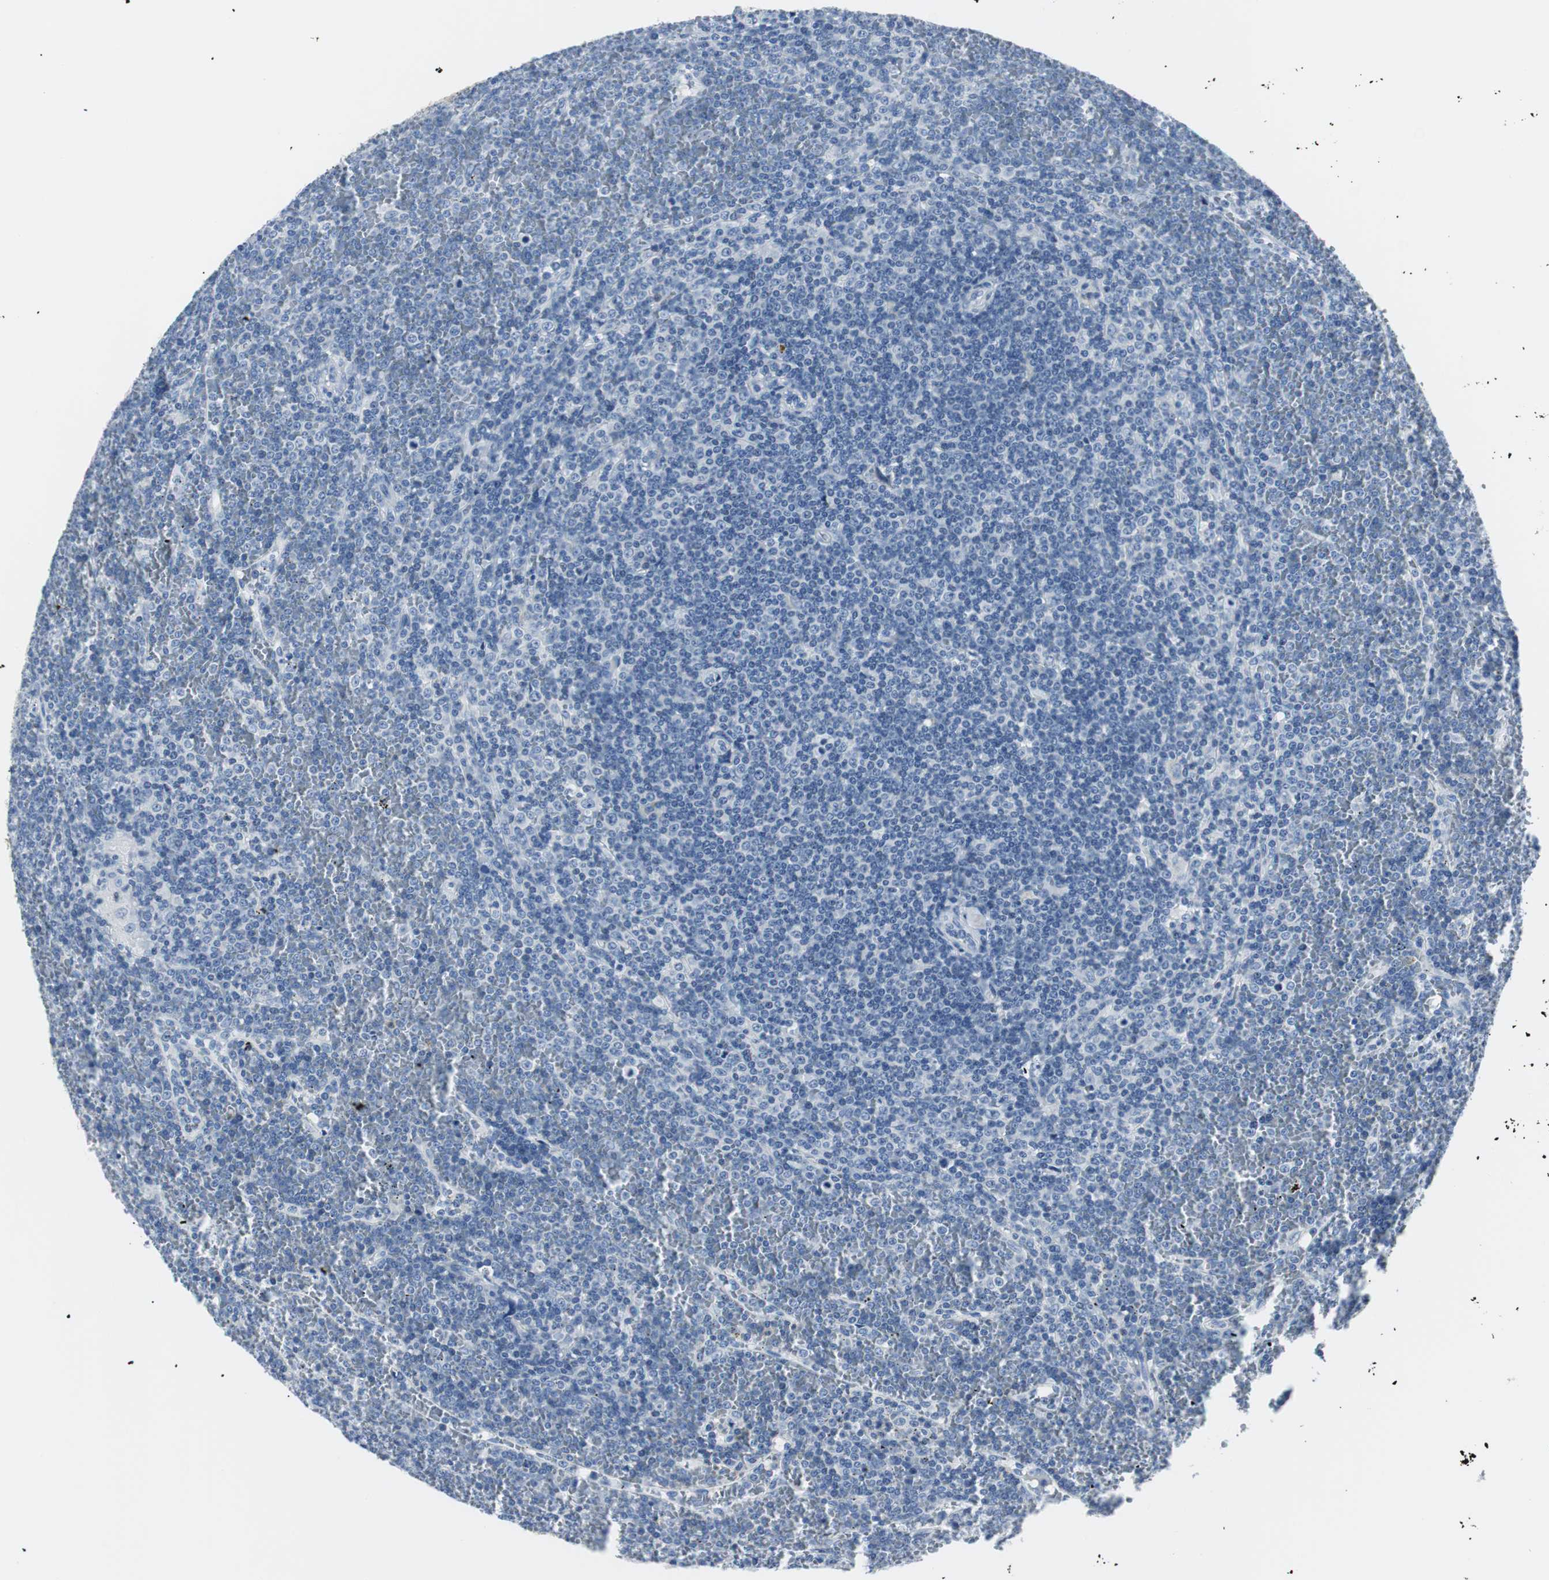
{"staining": {"intensity": "negative", "quantity": "none", "location": "none"}, "tissue": "lymphoma", "cell_type": "Tumor cells", "image_type": "cancer", "snomed": [{"axis": "morphology", "description": "Malignant lymphoma, non-Hodgkin's type, Low grade"}, {"axis": "topography", "description": "Spleen"}], "caption": "An IHC image of lymphoma is shown. There is no staining in tumor cells of lymphoma.", "gene": "GAP43", "patient": {"sex": "female", "age": 19}}